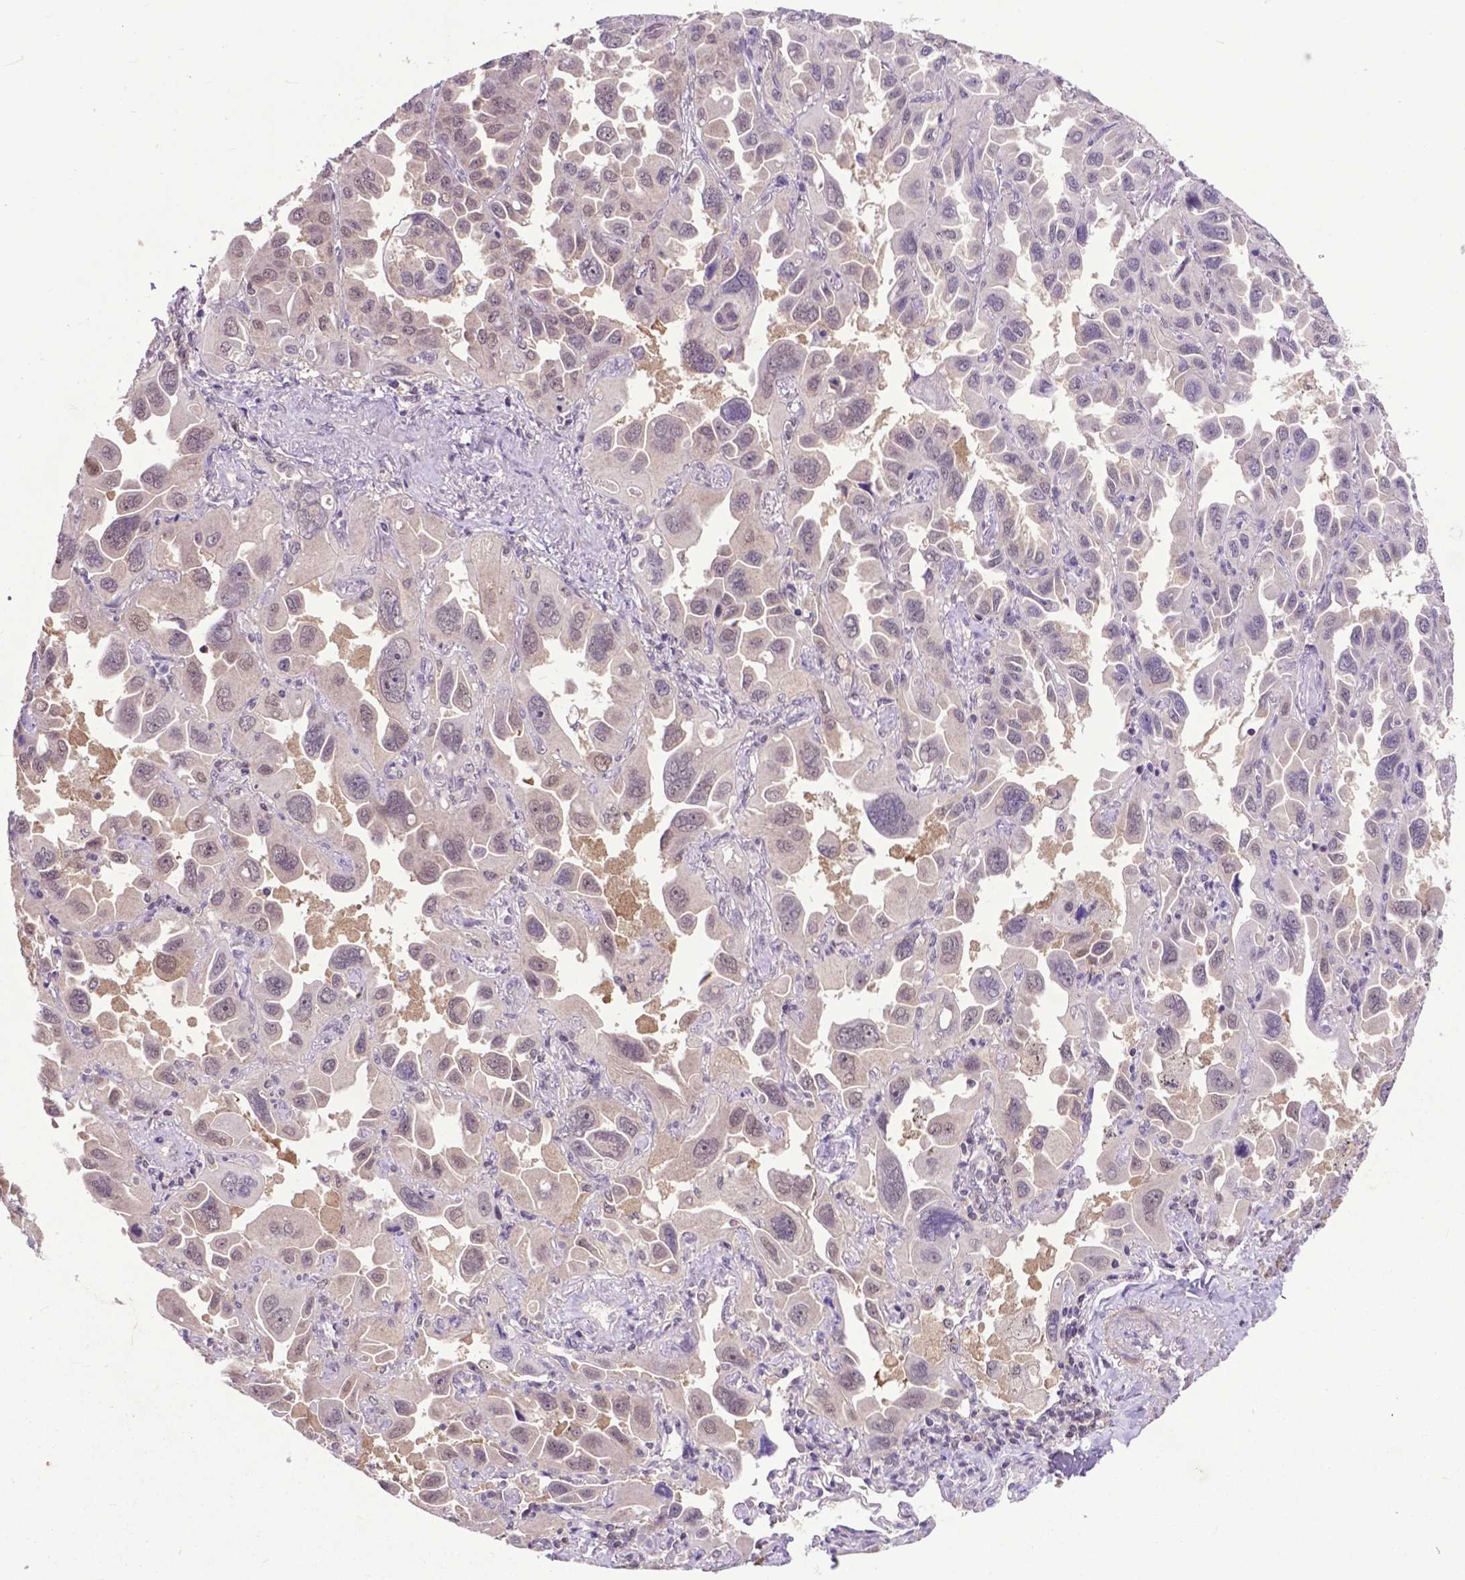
{"staining": {"intensity": "weak", "quantity": "<25%", "location": "nuclear"}, "tissue": "lung cancer", "cell_type": "Tumor cells", "image_type": "cancer", "snomed": [{"axis": "morphology", "description": "Adenocarcinoma, NOS"}, {"axis": "topography", "description": "Lung"}], "caption": "An immunohistochemistry micrograph of lung cancer is shown. There is no staining in tumor cells of lung cancer. Brightfield microscopy of immunohistochemistry (IHC) stained with DAB (brown) and hematoxylin (blue), captured at high magnification.", "gene": "OTUB1", "patient": {"sex": "male", "age": 64}}